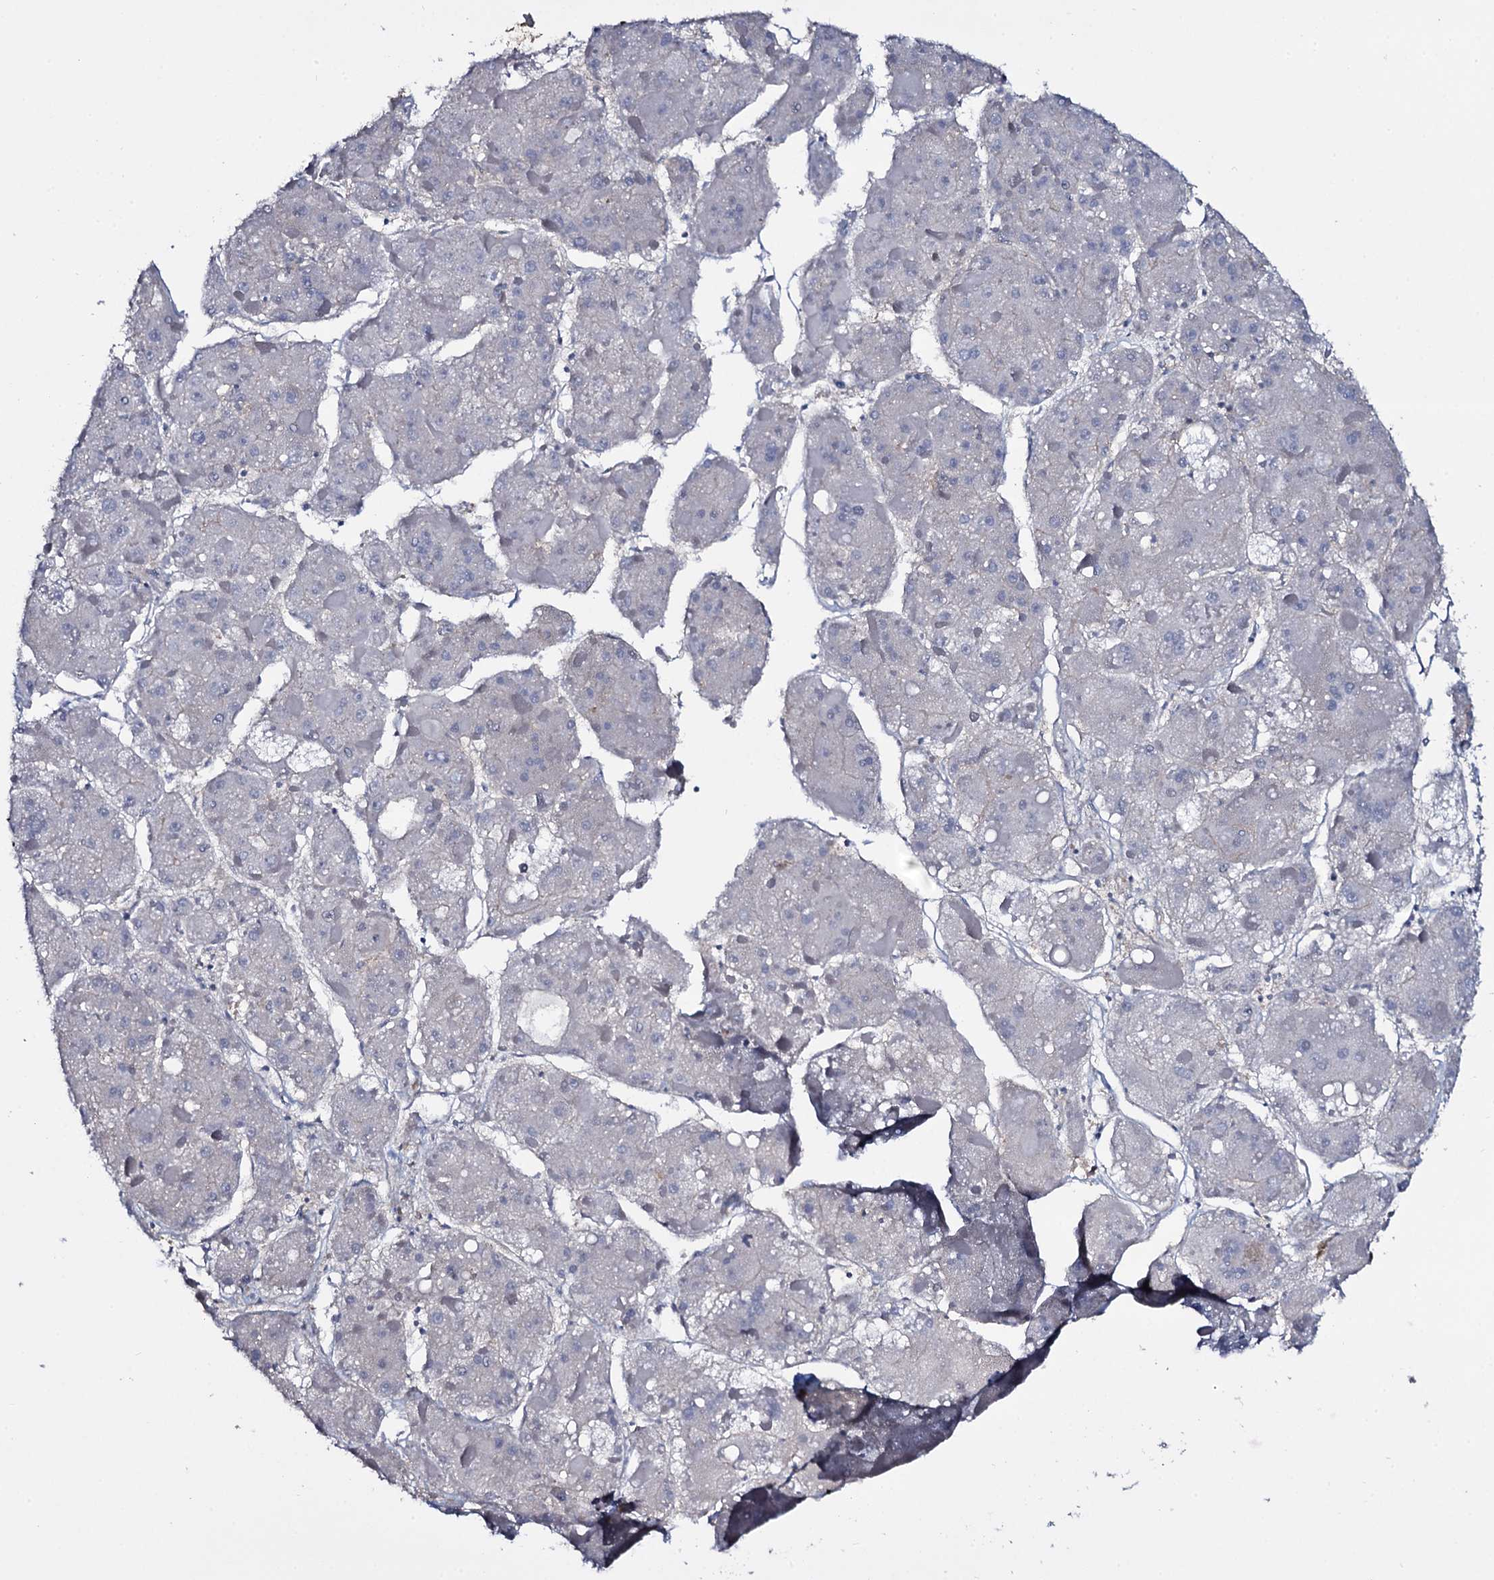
{"staining": {"intensity": "negative", "quantity": "none", "location": "none"}, "tissue": "liver cancer", "cell_type": "Tumor cells", "image_type": "cancer", "snomed": [{"axis": "morphology", "description": "Carcinoma, Hepatocellular, NOS"}, {"axis": "topography", "description": "Liver"}], "caption": "IHC of liver cancer (hepatocellular carcinoma) displays no staining in tumor cells.", "gene": "SNAP23", "patient": {"sex": "female", "age": 73}}